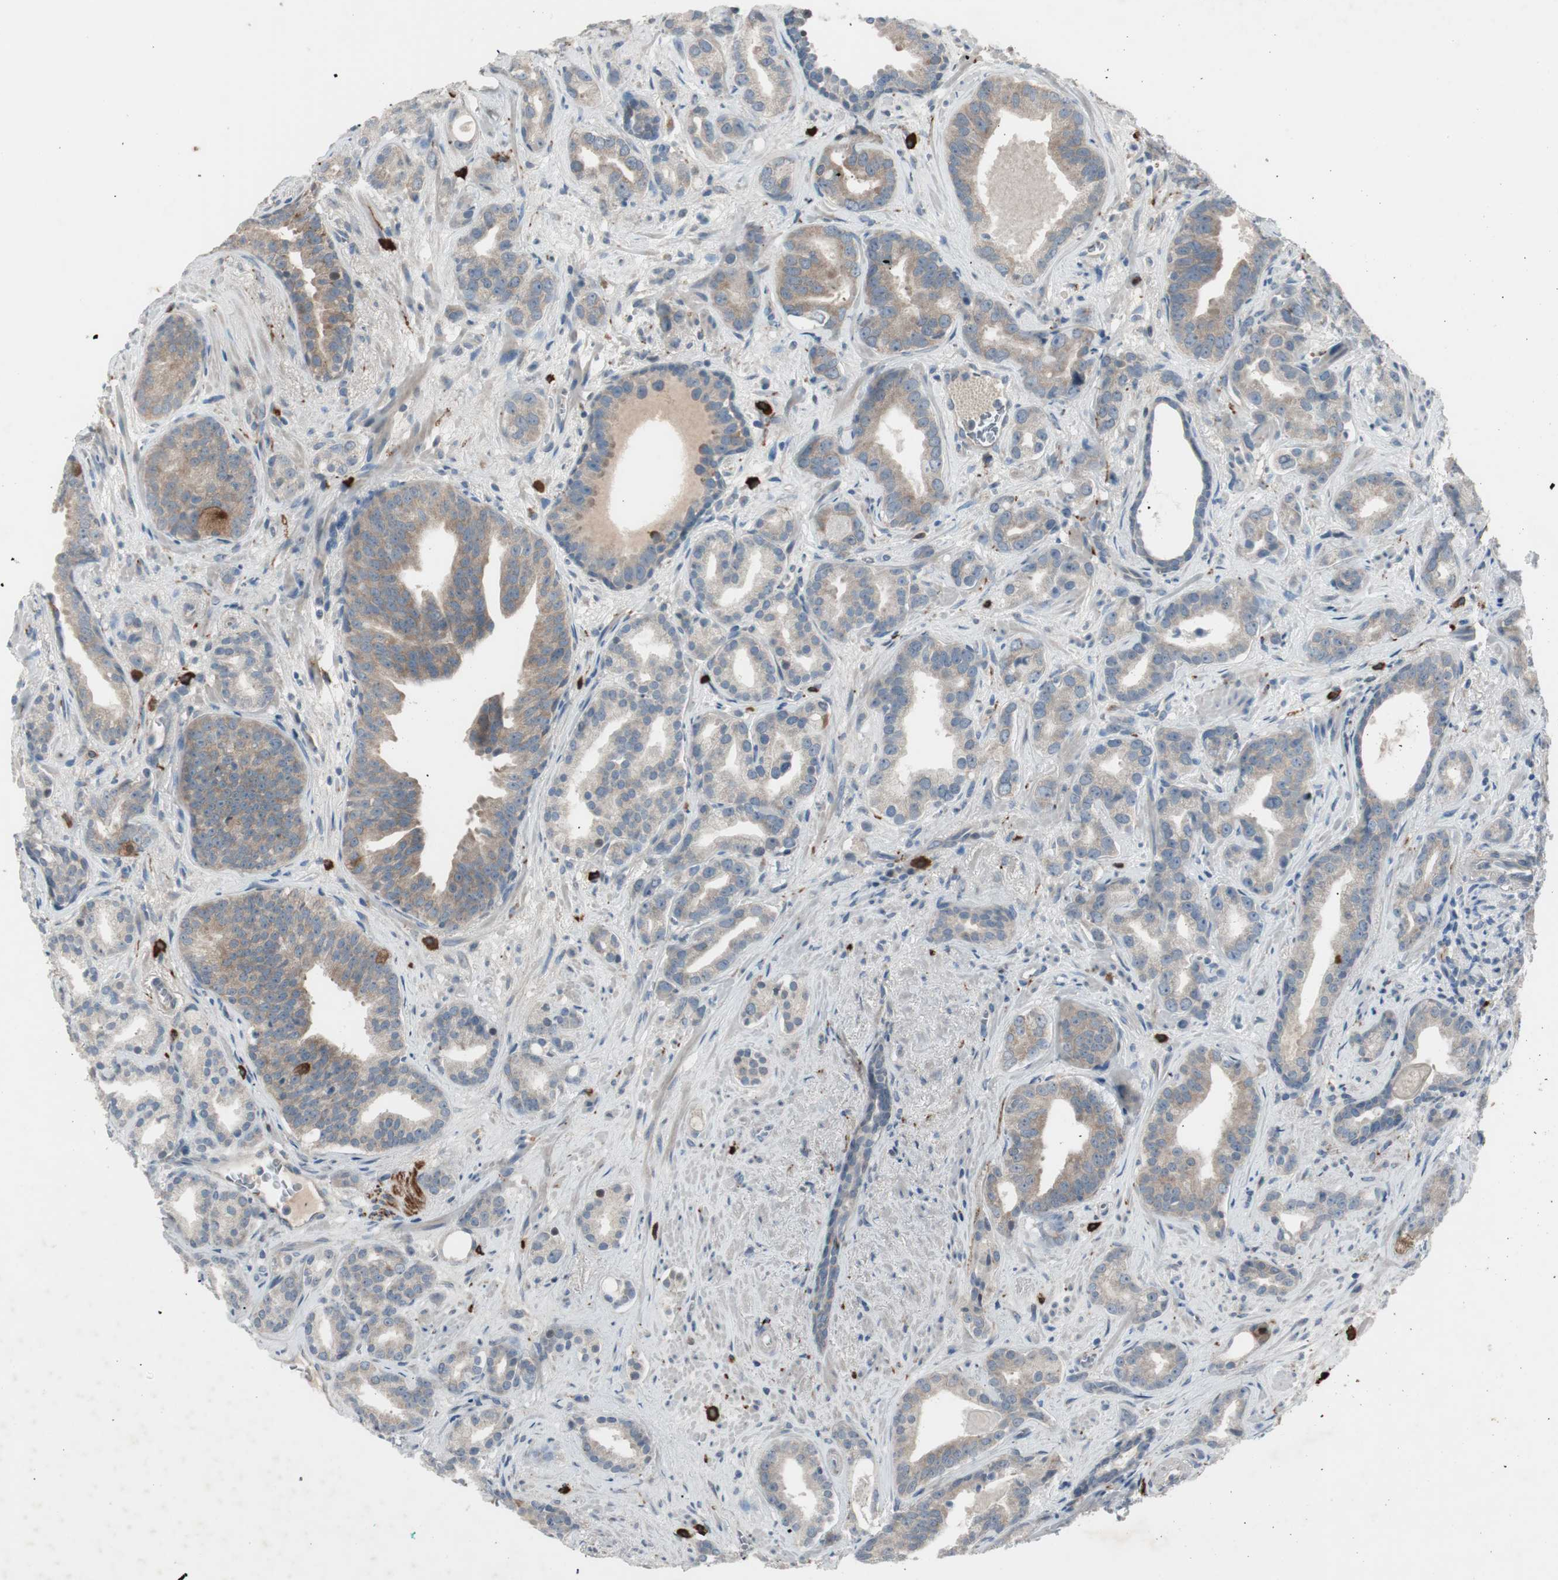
{"staining": {"intensity": "weak", "quantity": ">75%", "location": "cytoplasmic/membranous"}, "tissue": "prostate cancer", "cell_type": "Tumor cells", "image_type": "cancer", "snomed": [{"axis": "morphology", "description": "Adenocarcinoma, Low grade"}, {"axis": "topography", "description": "Prostate"}], "caption": "A high-resolution micrograph shows IHC staining of prostate cancer, which displays weak cytoplasmic/membranous expression in about >75% of tumor cells. Nuclei are stained in blue.", "gene": "MAPRE3", "patient": {"sex": "male", "age": 63}}